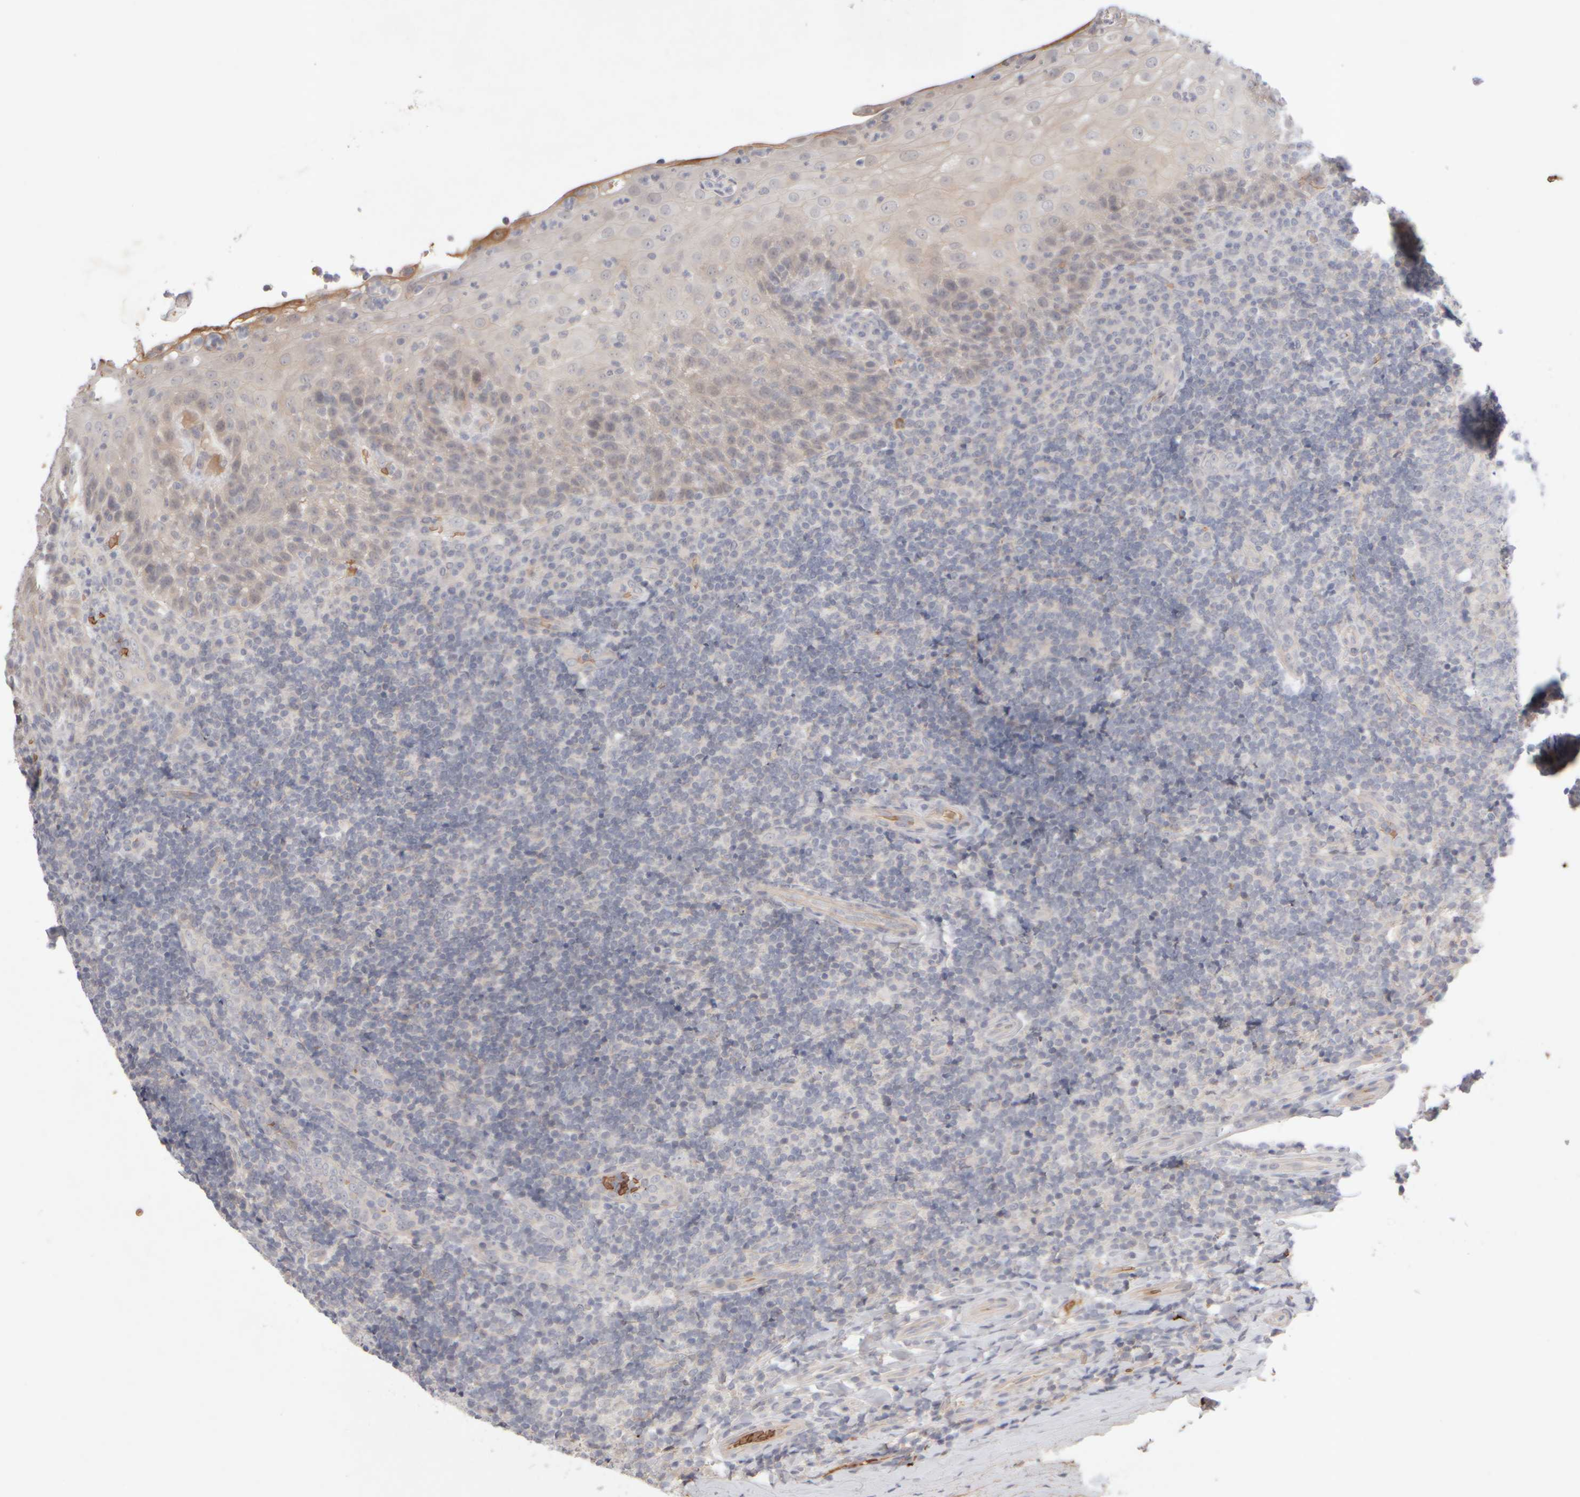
{"staining": {"intensity": "negative", "quantity": "none", "location": "none"}, "tissue": "tonsil", "cell_type": "Germinal center cells", "image_type": "normal", "snomed": [{"axis": "morphology", "description": "Normal tissue, NOS"}, {"axis": "topography", "description": "Tonsil"}], "caption": "IHC of normal human tonsil displays no positivity in germinal center cells. Nuclei are stained in blue.", "gene": "MST1", "patient": {"sex": "male", "age": 37}}